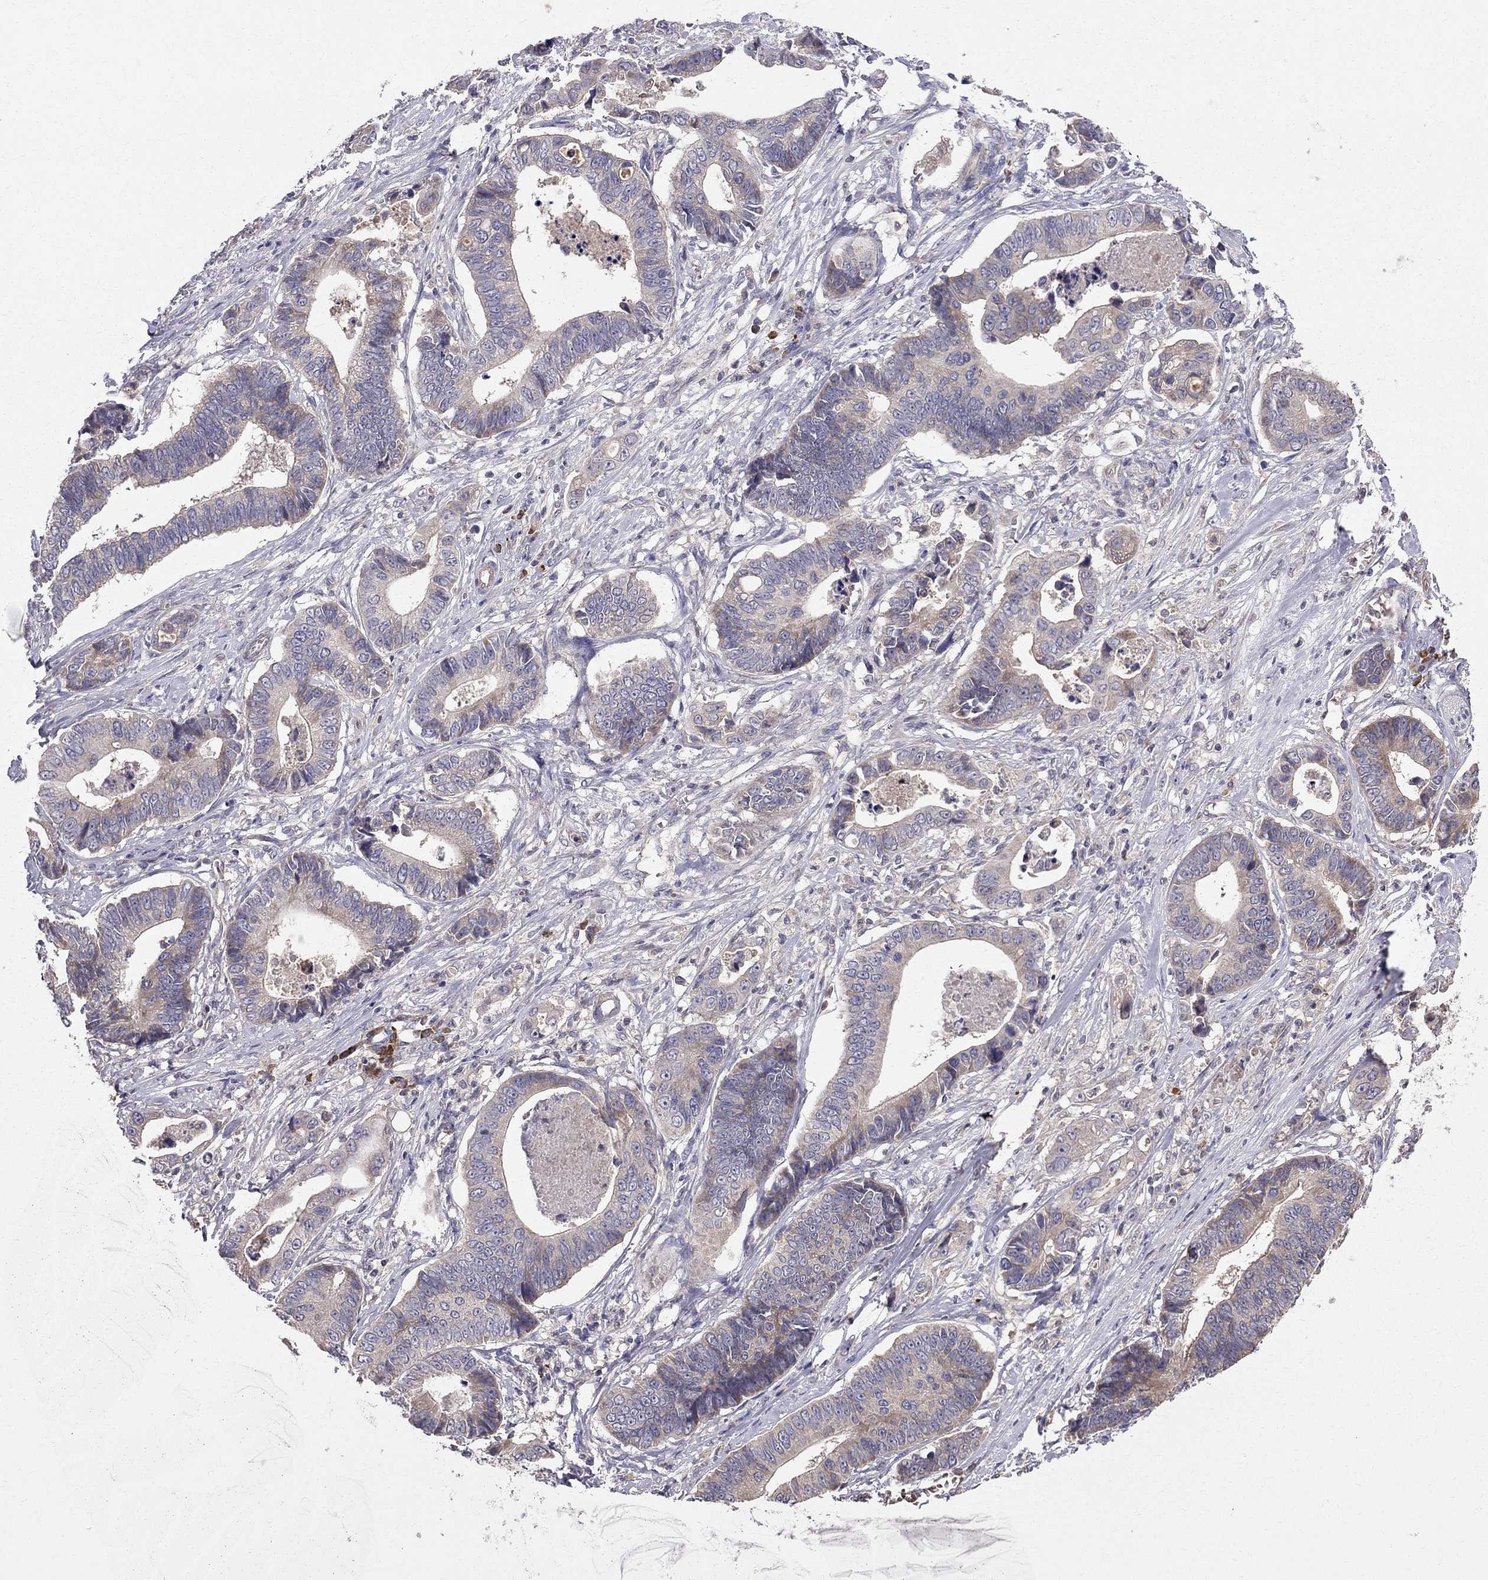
{"staining": {"intensity": "weak", "quantity": "25%-75%", "location": "cytoplasmic/membranous"}, "tissue": "stomach cancer", "cell_type": "Tumor cells", "image_type": "cancer", "snomed": [{"axis": "morphology", "description": "Adenocarcinoma, NOS"}, {"axis": "topography", "description": "Stomach"}], "caption": "A brown stain labels weak cytoplasmic/membranous expression of a protein in stomach cancer (adenocarcinoma) tumor cells.", "gene": "PIK3CG", "patient": {"sex": "male", "age": 84}}